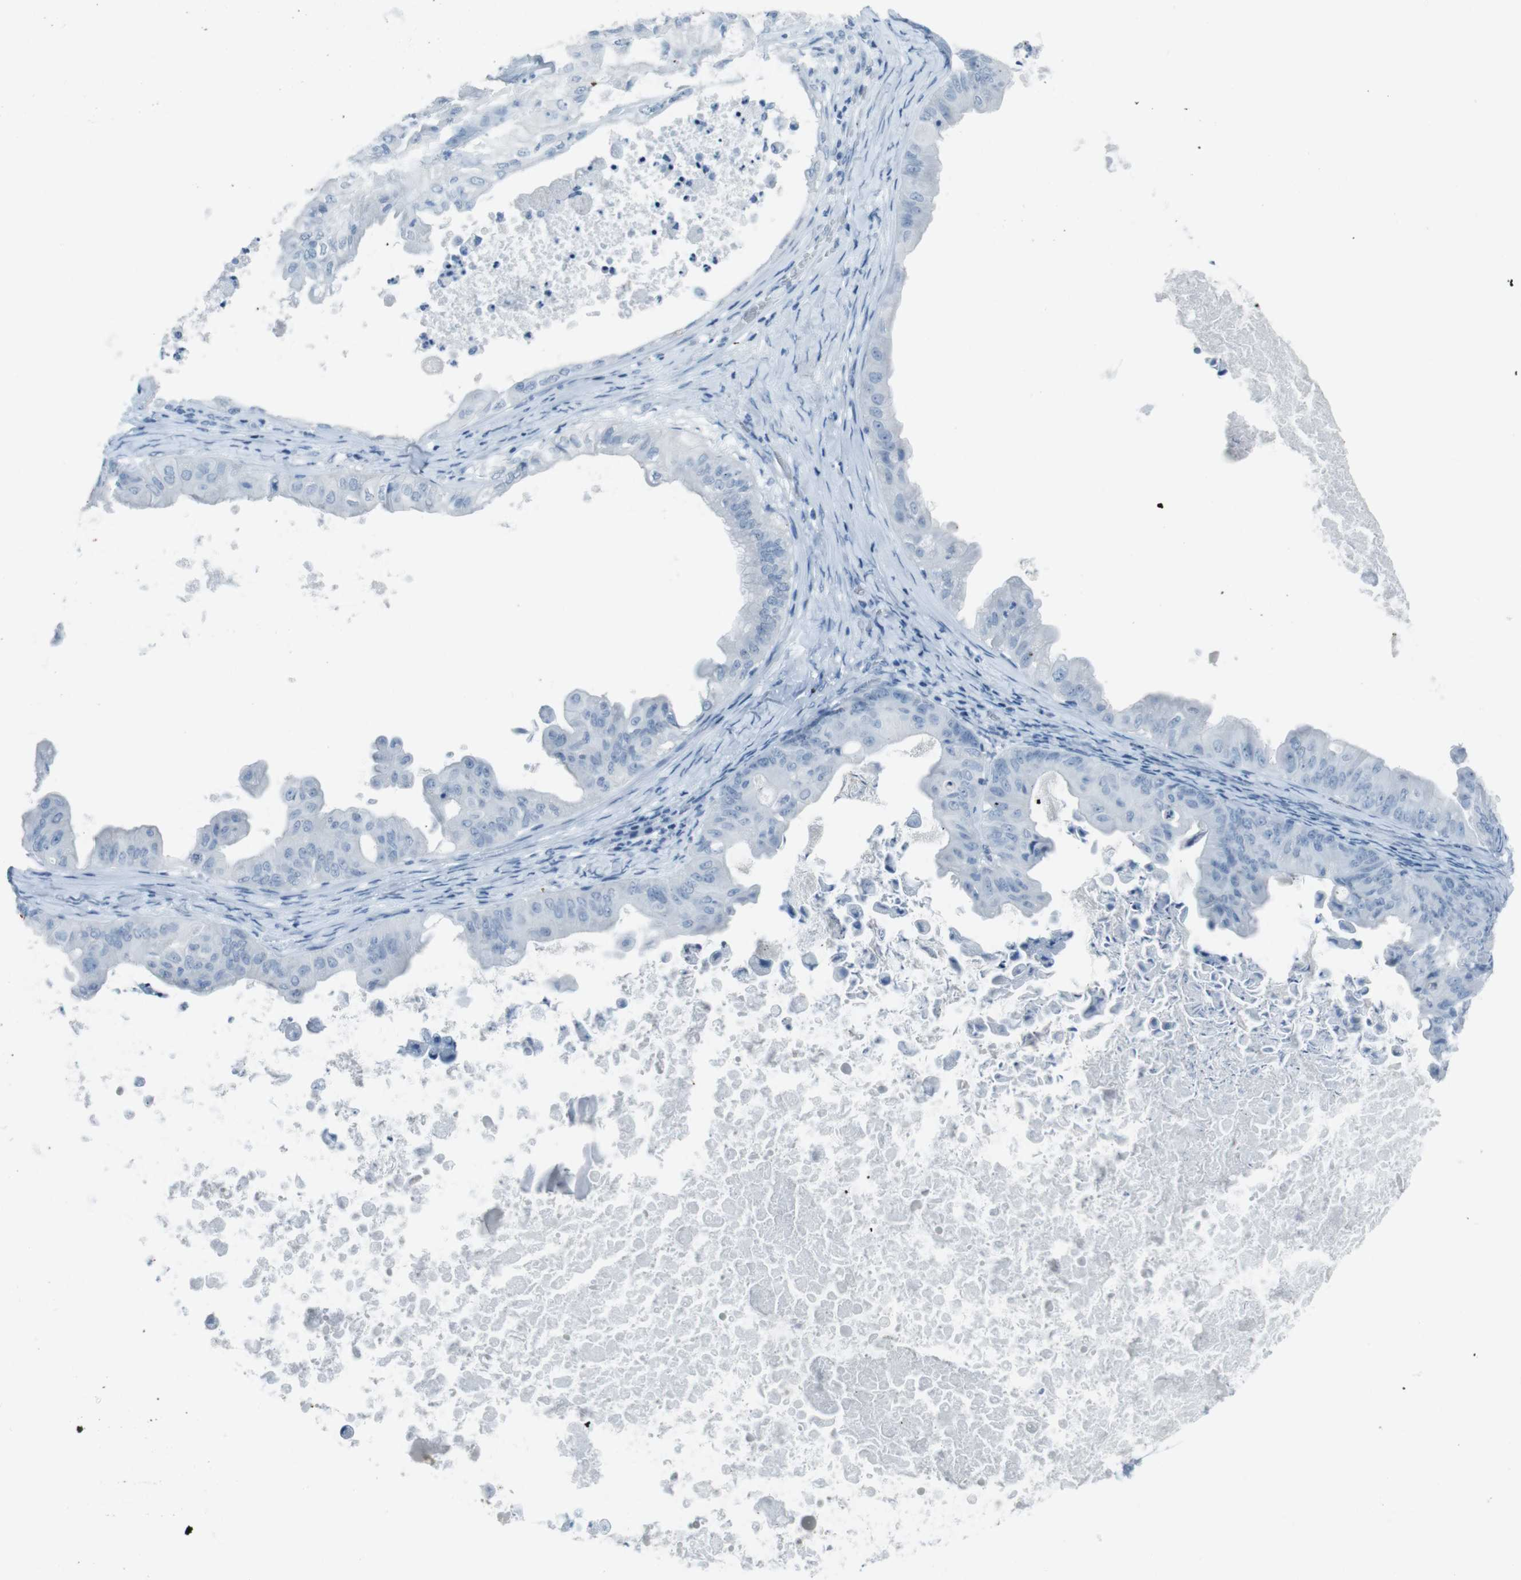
{"staining": {"intensity": "negative", "quantity": "none", "location": "none"}, "tissue": "ovarian cancer", "cell_type": "Tumor cells", "image_type": "cancer", "snomed": [{"axis": "morphology", "description": "Cystadenocarcinoma, mucinous, NOS"}, {"axis": "topography", "description": "Ovary"}], "caption": "High magnification brightfield microscopy of mucinous cystadenocarcinoma (ovarian) stained with DAB (3,3'-diaminobenzidine) (brown) and counterstained with hematoxylin (blue): tumor cells show no significant staining.", "gene": "TMEM207", "patient": {"sex": "female", "age": 37}}